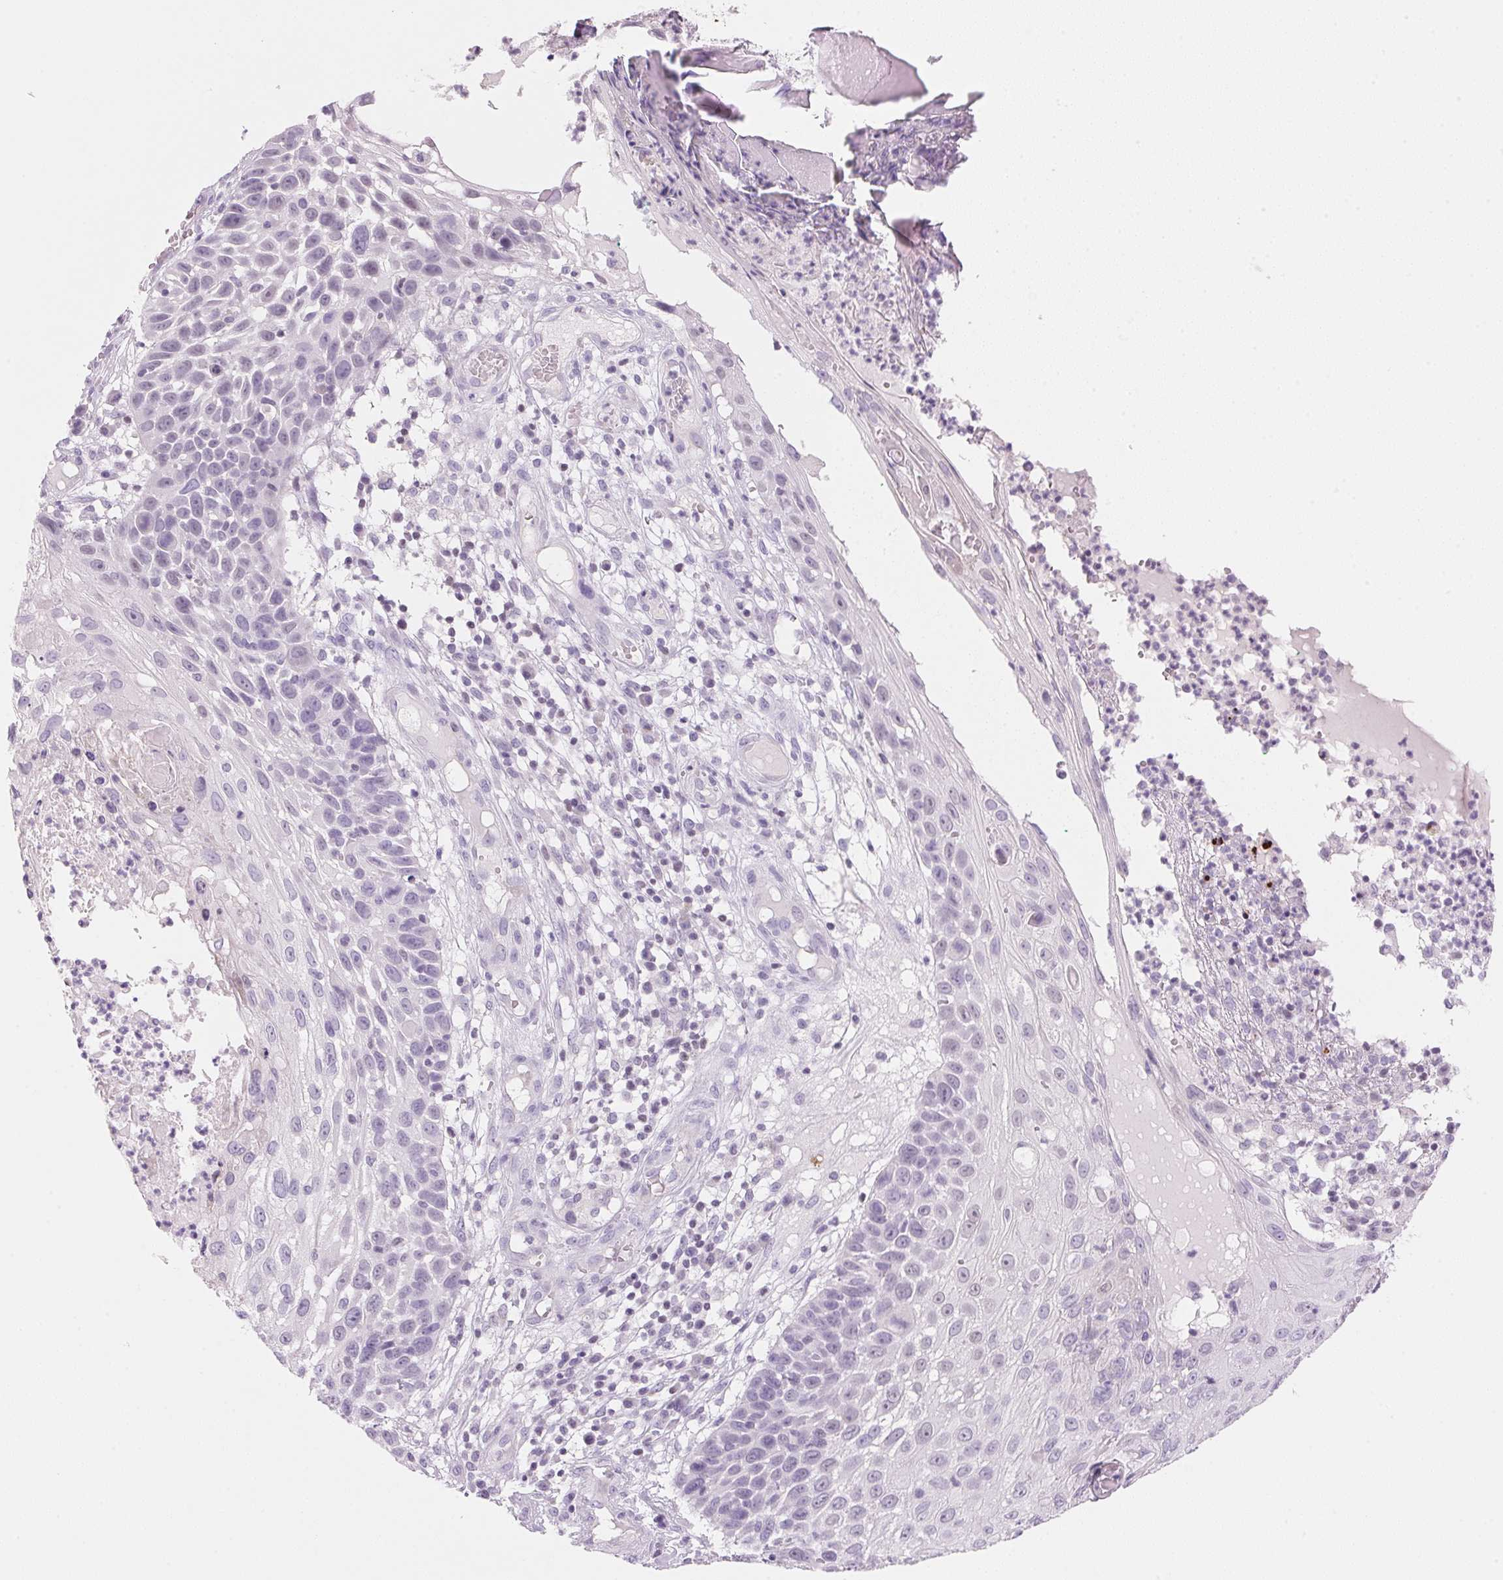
{"staining": {"intensity": "negative", "quantity": "none", "location": "none"}, "tissue": "skin cancer", "cell_type": "Tumor cells", "image_type": "cancer", "snomed": [{"axis": "morphology", "description": "Squamous cell carcinoma, NOS"}, {"axis": "topography", "description": "Skin"}], "caption": "Immunohistochemistry micrograph of neoplastic tissue: skin cancer stained with DAB (3,3'-diaminobenzidine) demonstrates no significant protein staining in tumor cells.", "gene": "CYP11B1", "patient": {"sex": "male", "age": 92}}